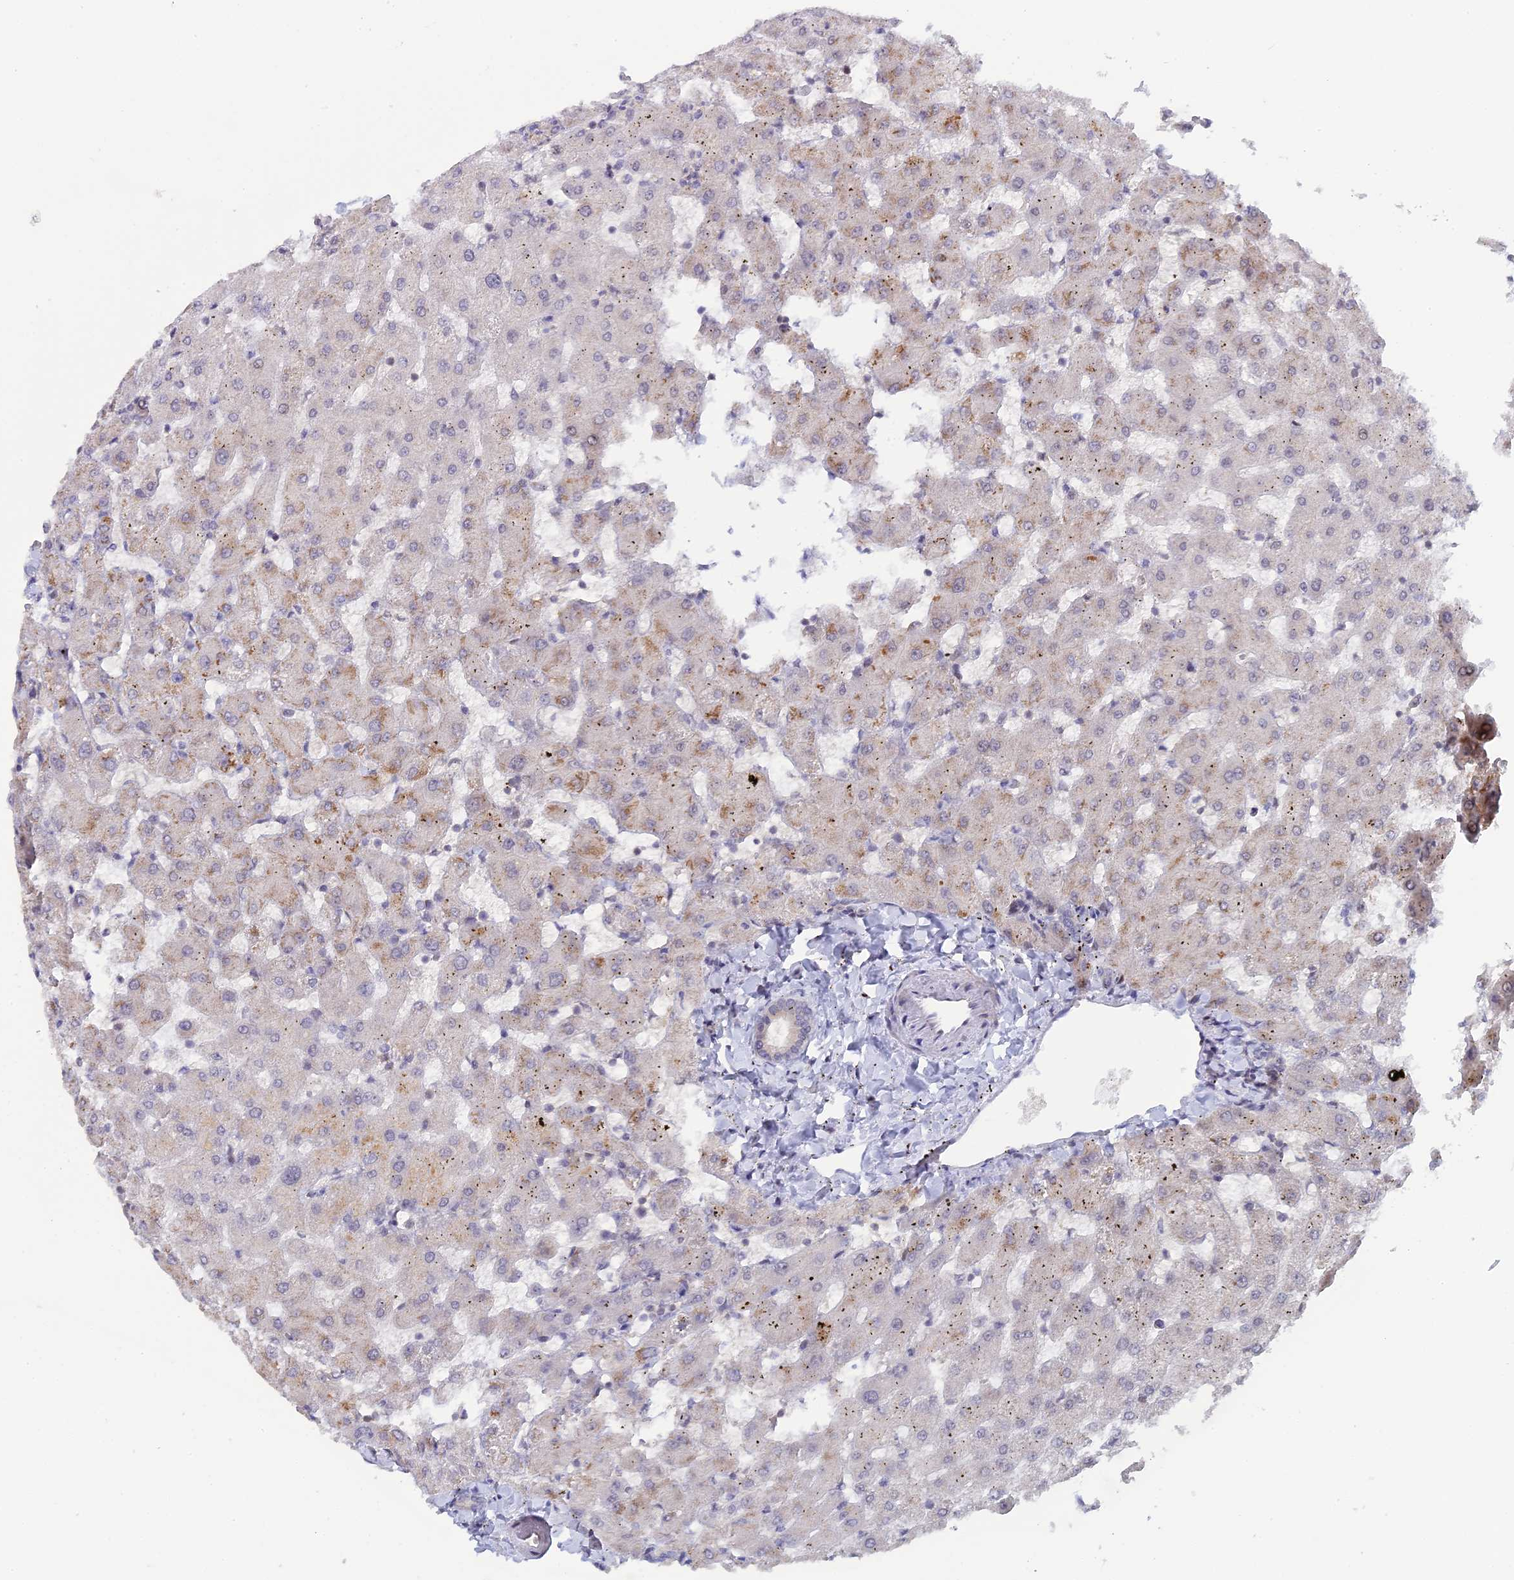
{"staining": {"intensity": "negative", "quantity": "none", "location": "none"}, "tissue": "liver", "cell_type": "Cholangiocytes", "image_type": "normal", "snomed": [{"axis": "morphology", "description": "Normal tissue, NOS"}, {"axis": "topography", "description": "Liver"}], "caption": "The immunohistochemistry (IHC) image has no significant positivity in cholangiocytes of liver. (DAB IHC, high magnification).", "gene": "GSKIP", "patient": {"sex": "female", "age": 63}}